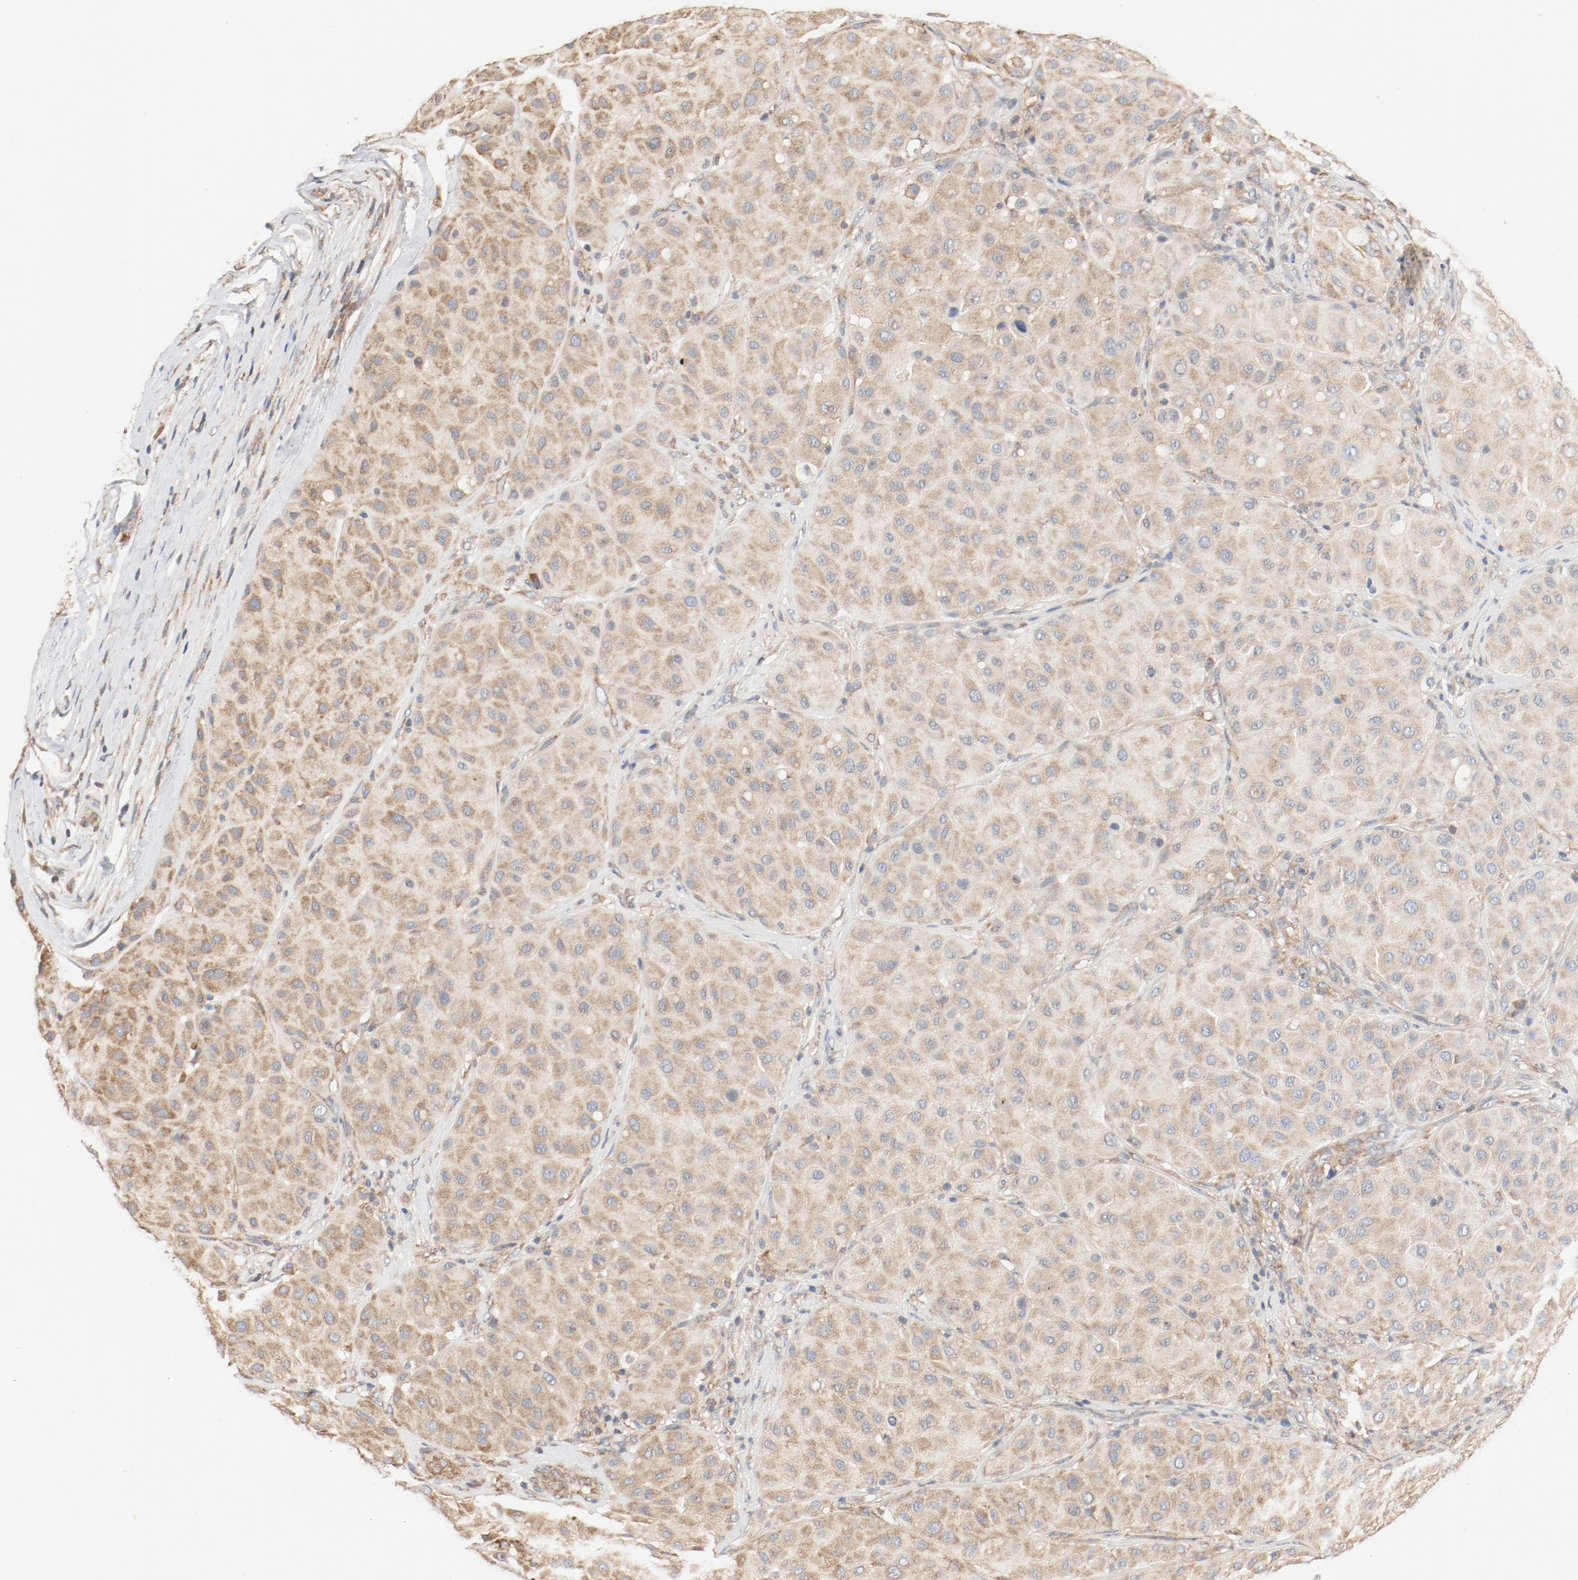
{"staining": {"intensity": "weak", "quantity": ">75%", "location": "cytoplasmic/membranous"}, "tissue": "melanoma", "cell_type": "Tumor cells", "image_type": "cancer", "snomed": [{"axis": "morphology", "description": "Normal tissue, NOS"}, {"axis": "morphology", "description": "Malignant melanoma, Metastatic site"}, {"axis": "topography", "description": "Skin"}], "caption": "Weak cytoplasmic/membranous protein staining is appreciated in approximately >75% of tumor cells in malignant melanoma (metastatic site).", "gene": "RPS6", "patient": {"sex": "male", "age": 41}}